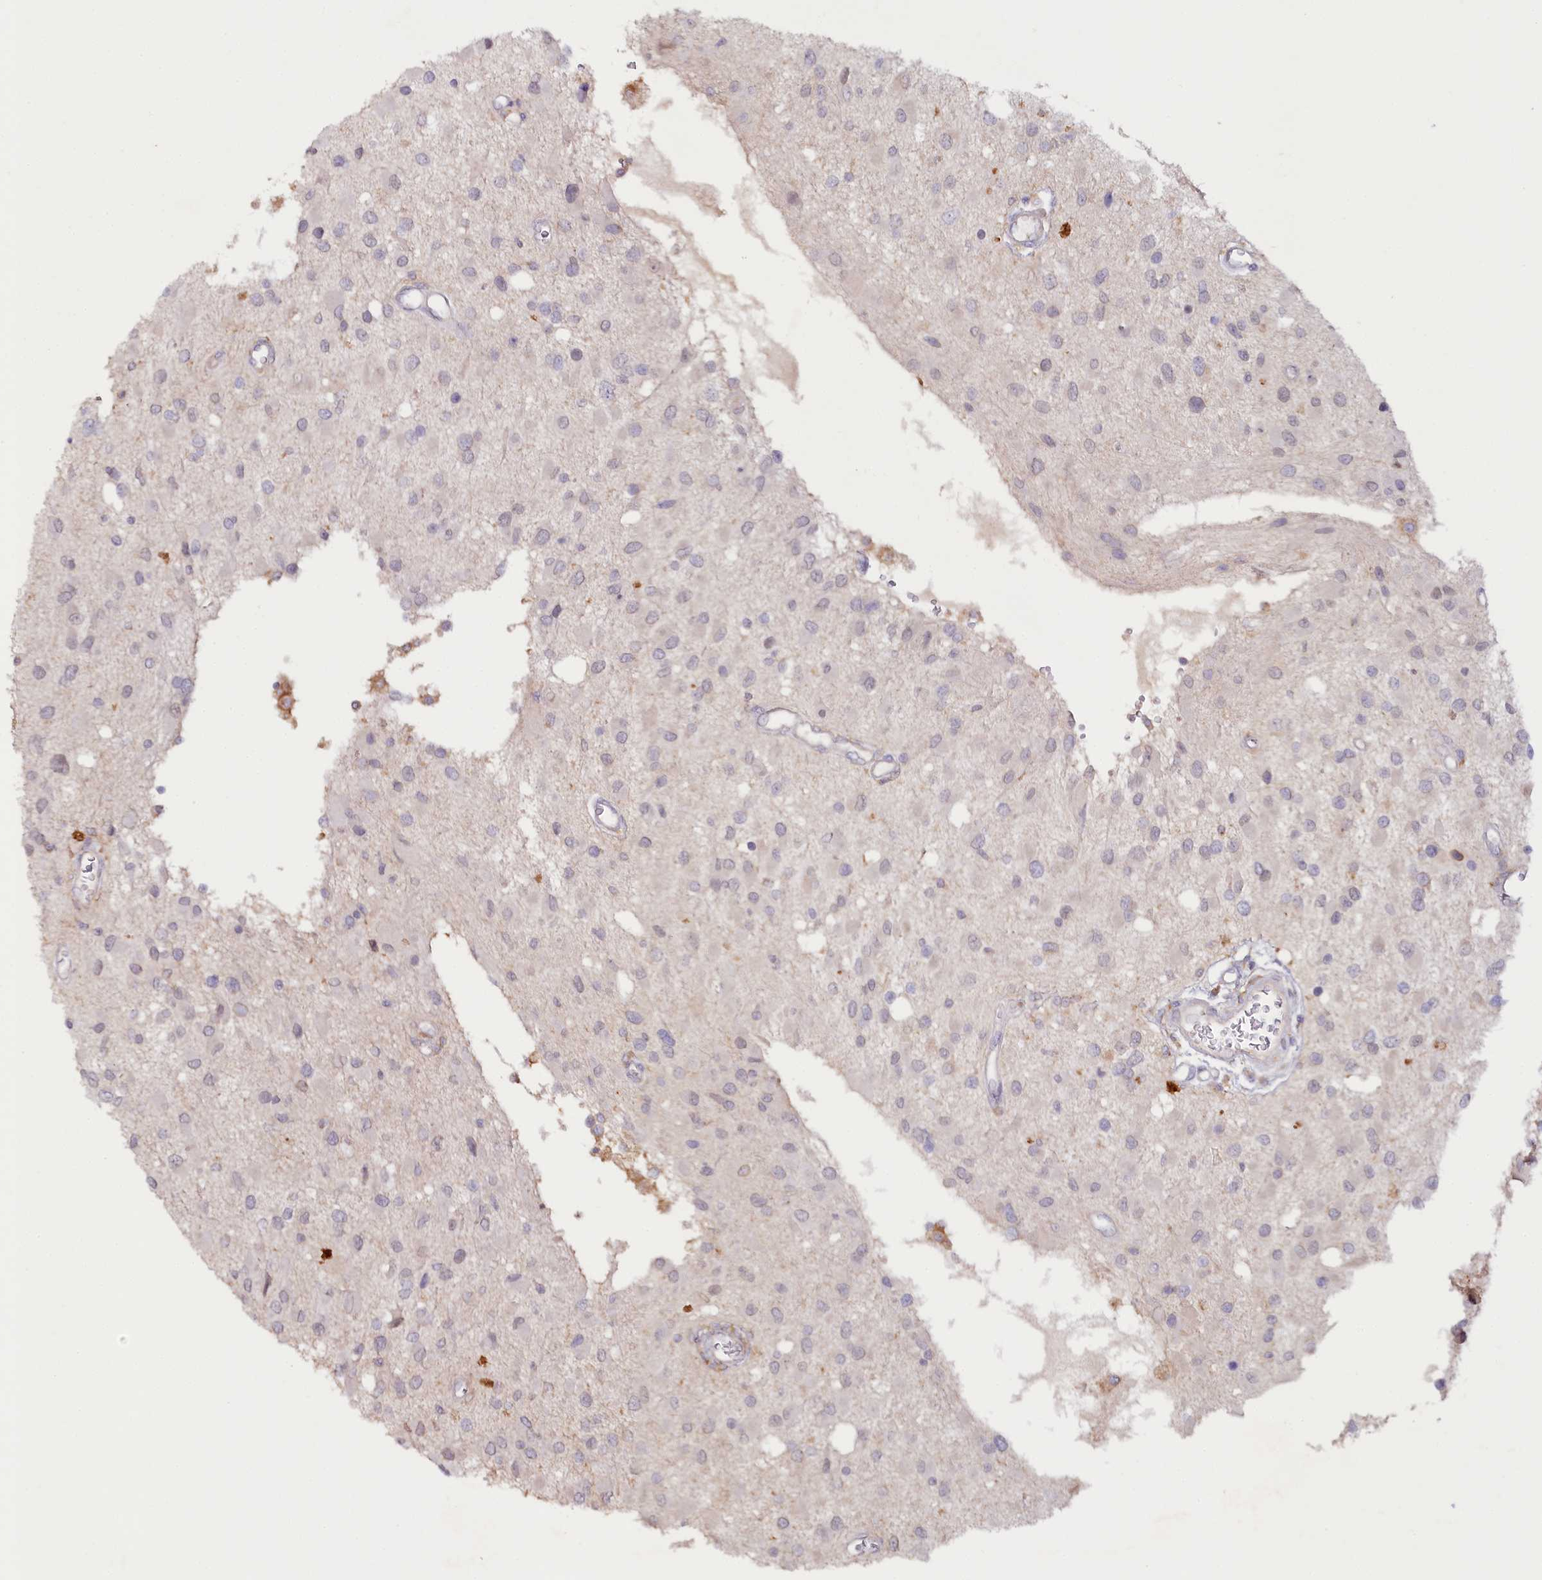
{"staining": {"intensity": "negative", "quantity": "none", "location": "none"}, "tissue": "glioma", "cell_type": "Tumor cells", "image_type": "cancer", "snomed": [{"axis": "morphology", "description": "Glioma, malignant, High grade"}, {"axis": "topography", "description": "Brain"}], "caption": "Protein analysis of malignant high-grade glioma shows no significant positivity in tumor cells.", "gene": "ALDH3B1", "patient": {"sex": "male", "age": 53}}